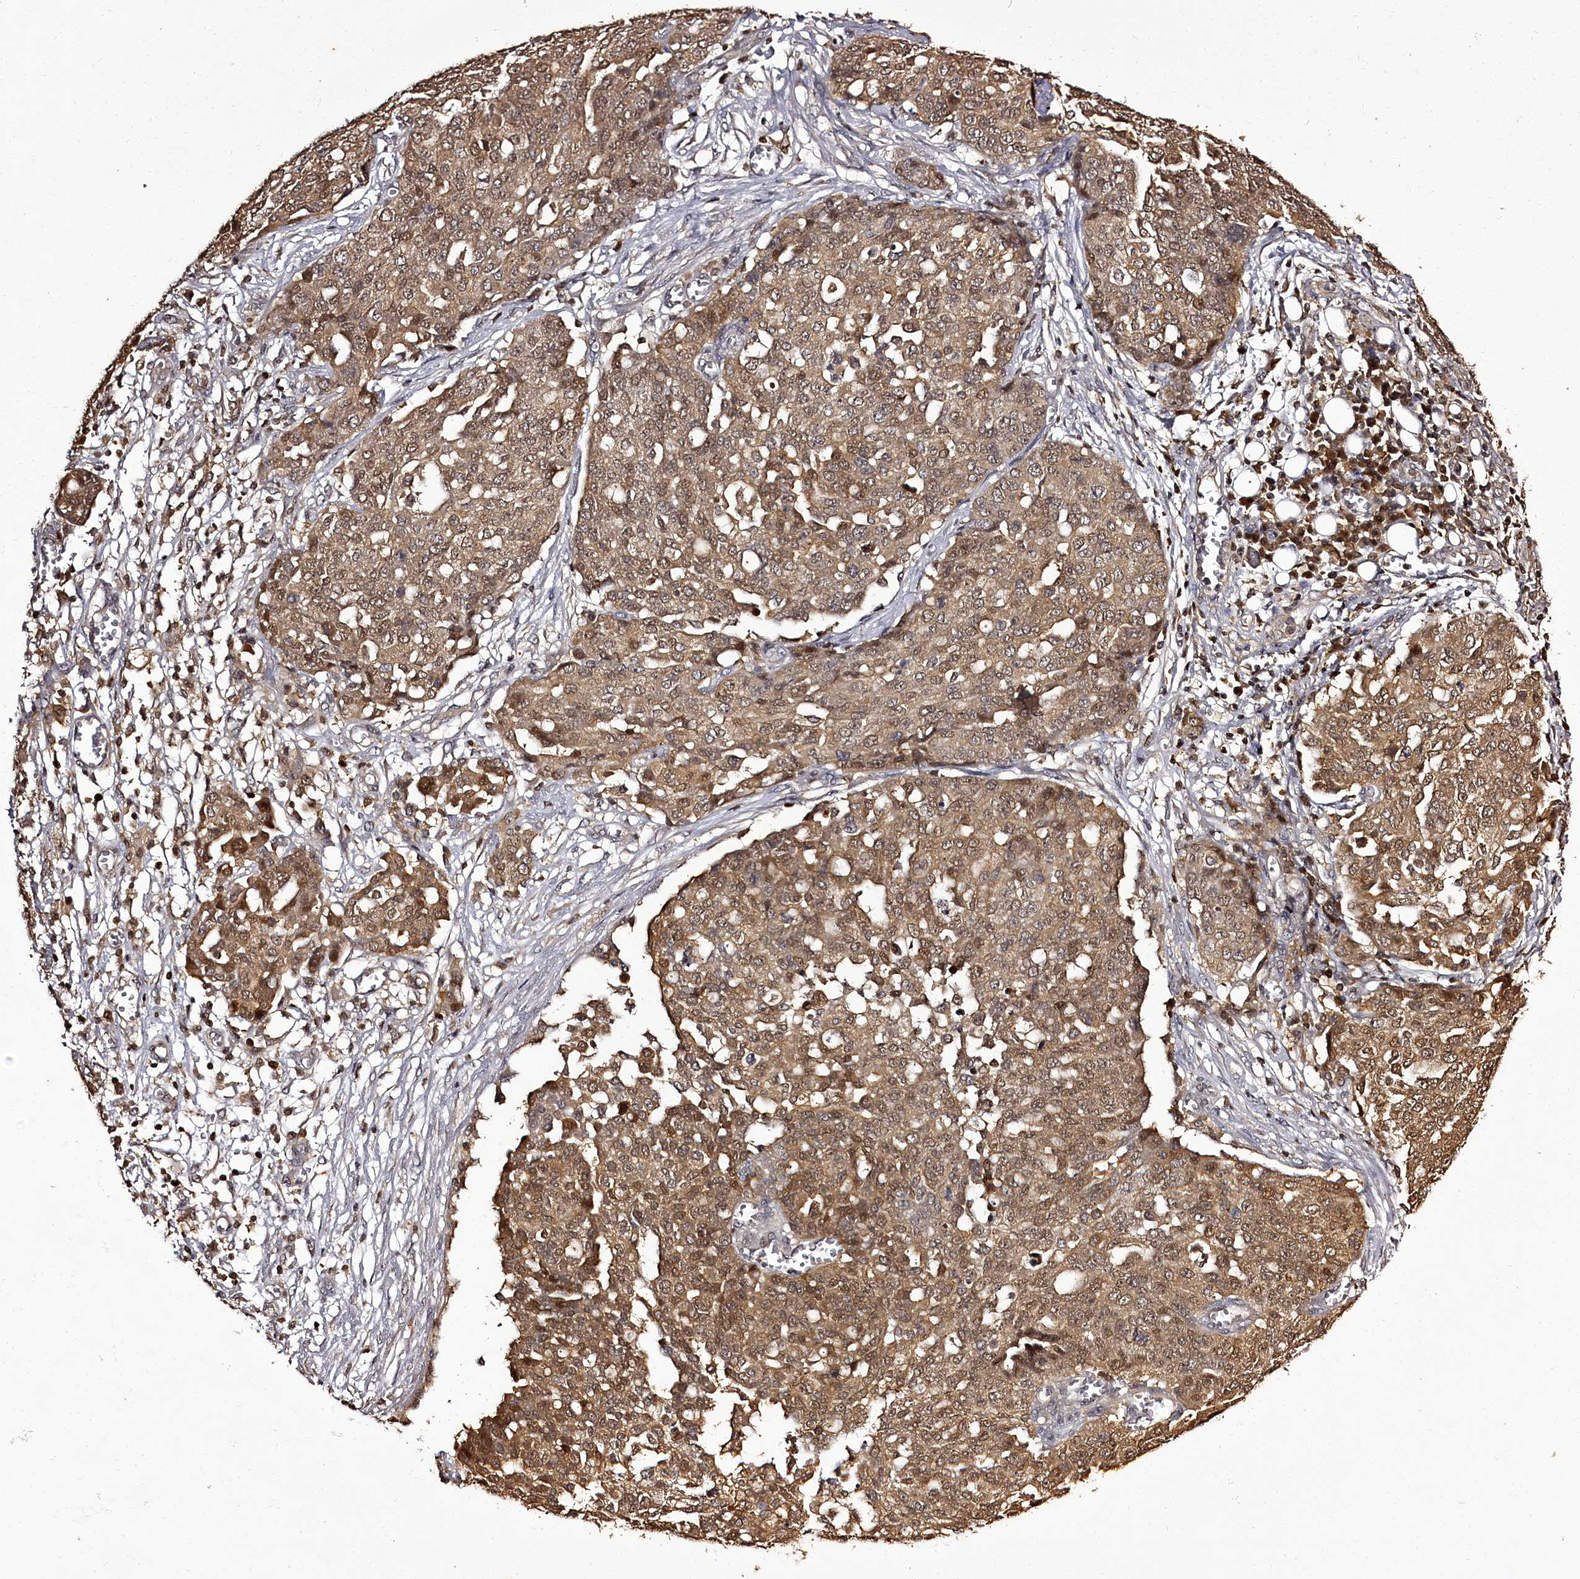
{"staining": {"intensity": "moderate", "quantity": ">75%", "location": "cytoplasmic/membranous,nuclear"}, "tissue": "ovarian cancer", "cell_type": "Tumor cells", "image_type": "cancer", "snomed": [{"axis": "morphology", "description": "Cystadenocarcinoma, serous, NOS"}, {"axis": "topography", "description": "Soft tissue"}, {"axis": "topography", "description": "Ovary"}], "caption": "Moderate cytoplasmic/membranous and nuclear staining is present in approximately >75% of tumor cells in ovarian cancer.", "gene": "NPRL2", "patient": {"sex": "female", "age": 57}}